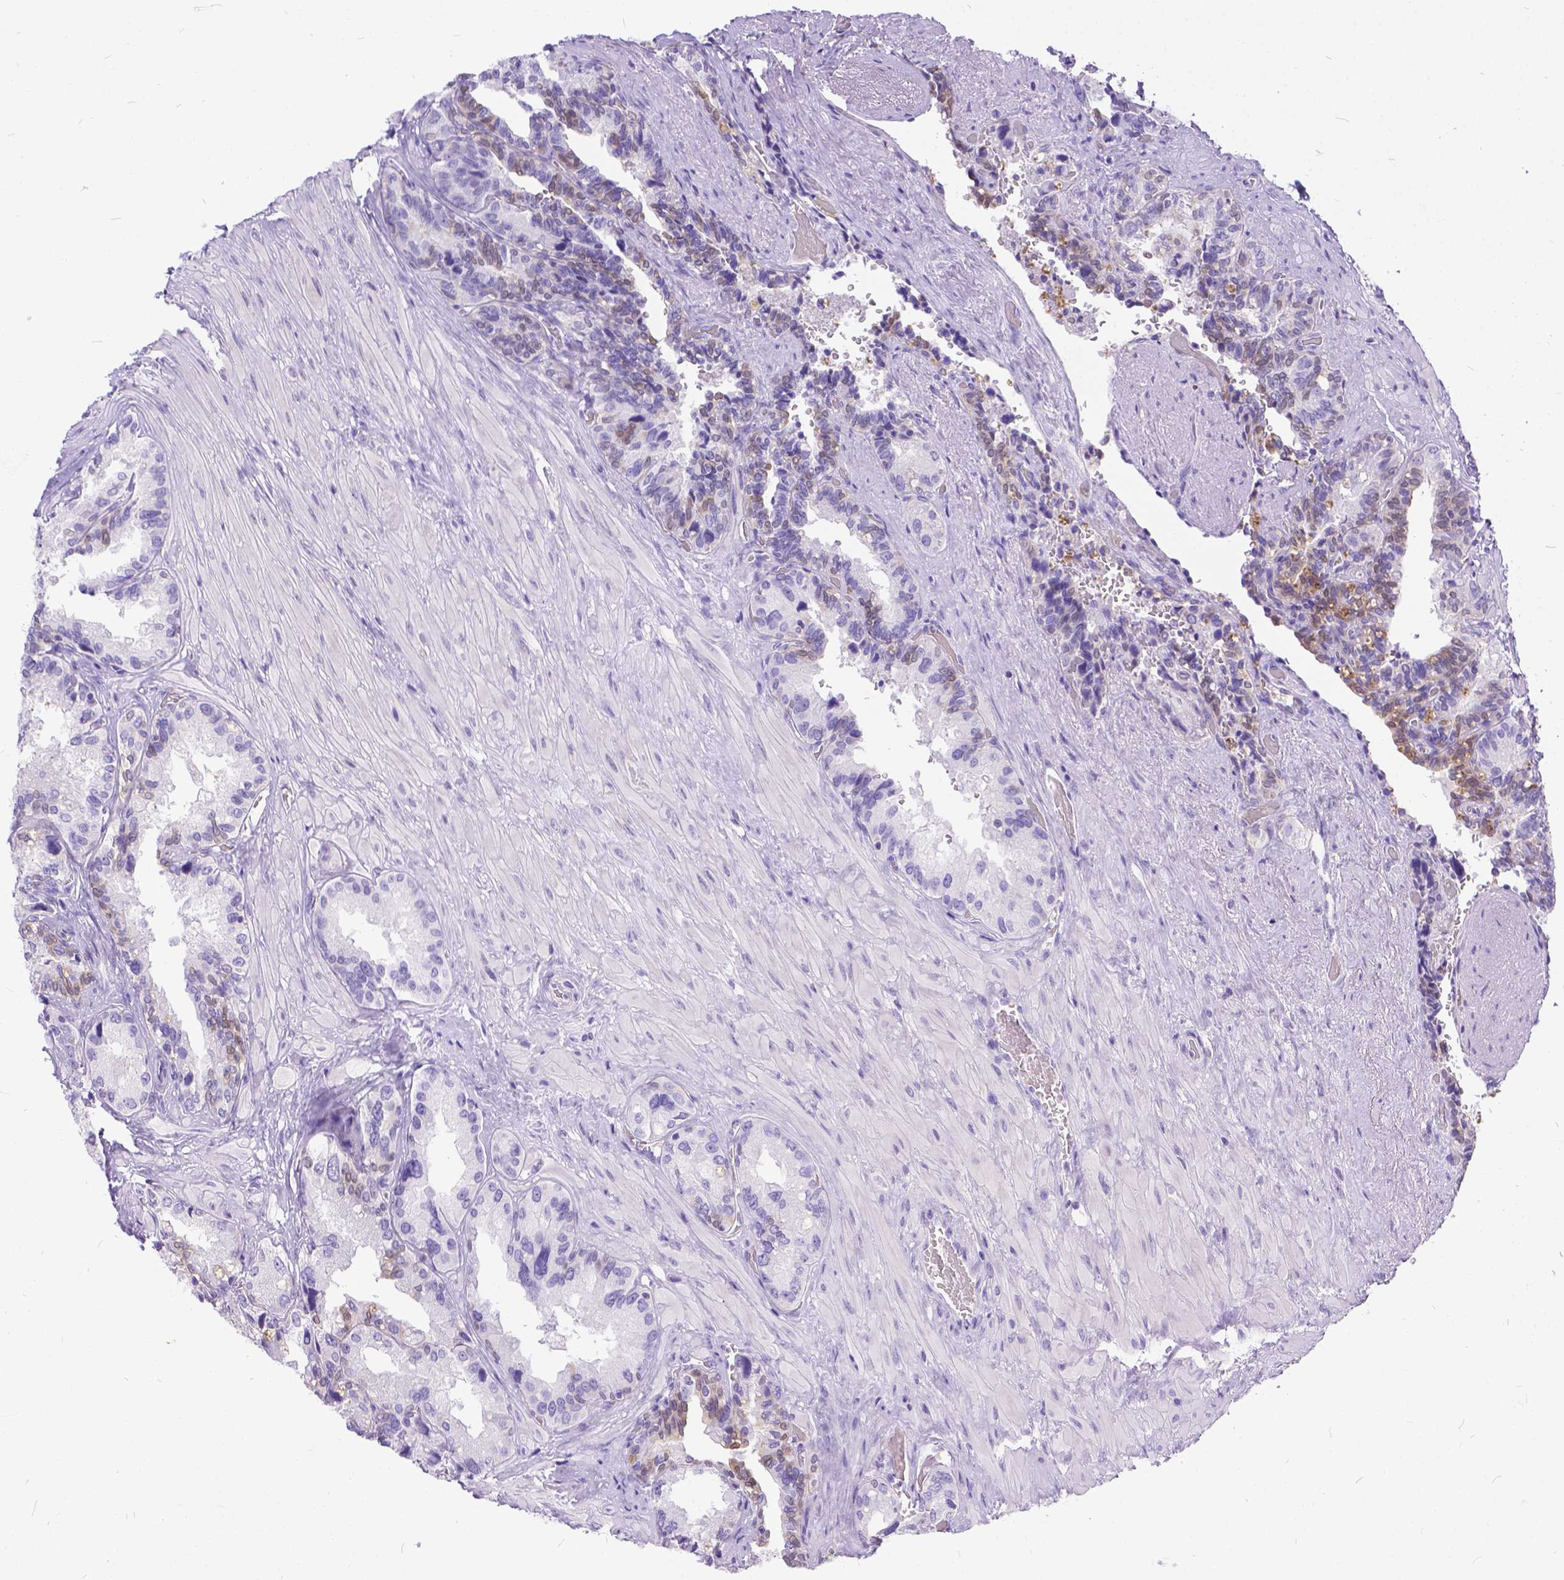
{"staining": {"intensity": "weak", "quantity": "<25%", "location": "nuclear"}, "tissue": "seminal vesicle", "cell_type": "Glandular cells", "image_type": "normal", "snomed": [{"axis": "morphology", "description": "Normal tissue, NOS"}, {"axis": "topography", "description": "Seminal veicle"}], "caption": "Immunohistochemical staining of normal seminal vesicle displays no significant staining in glandular cells.", "gene": "TMEM169", "patient": {"sex": "male", "age": 69}}